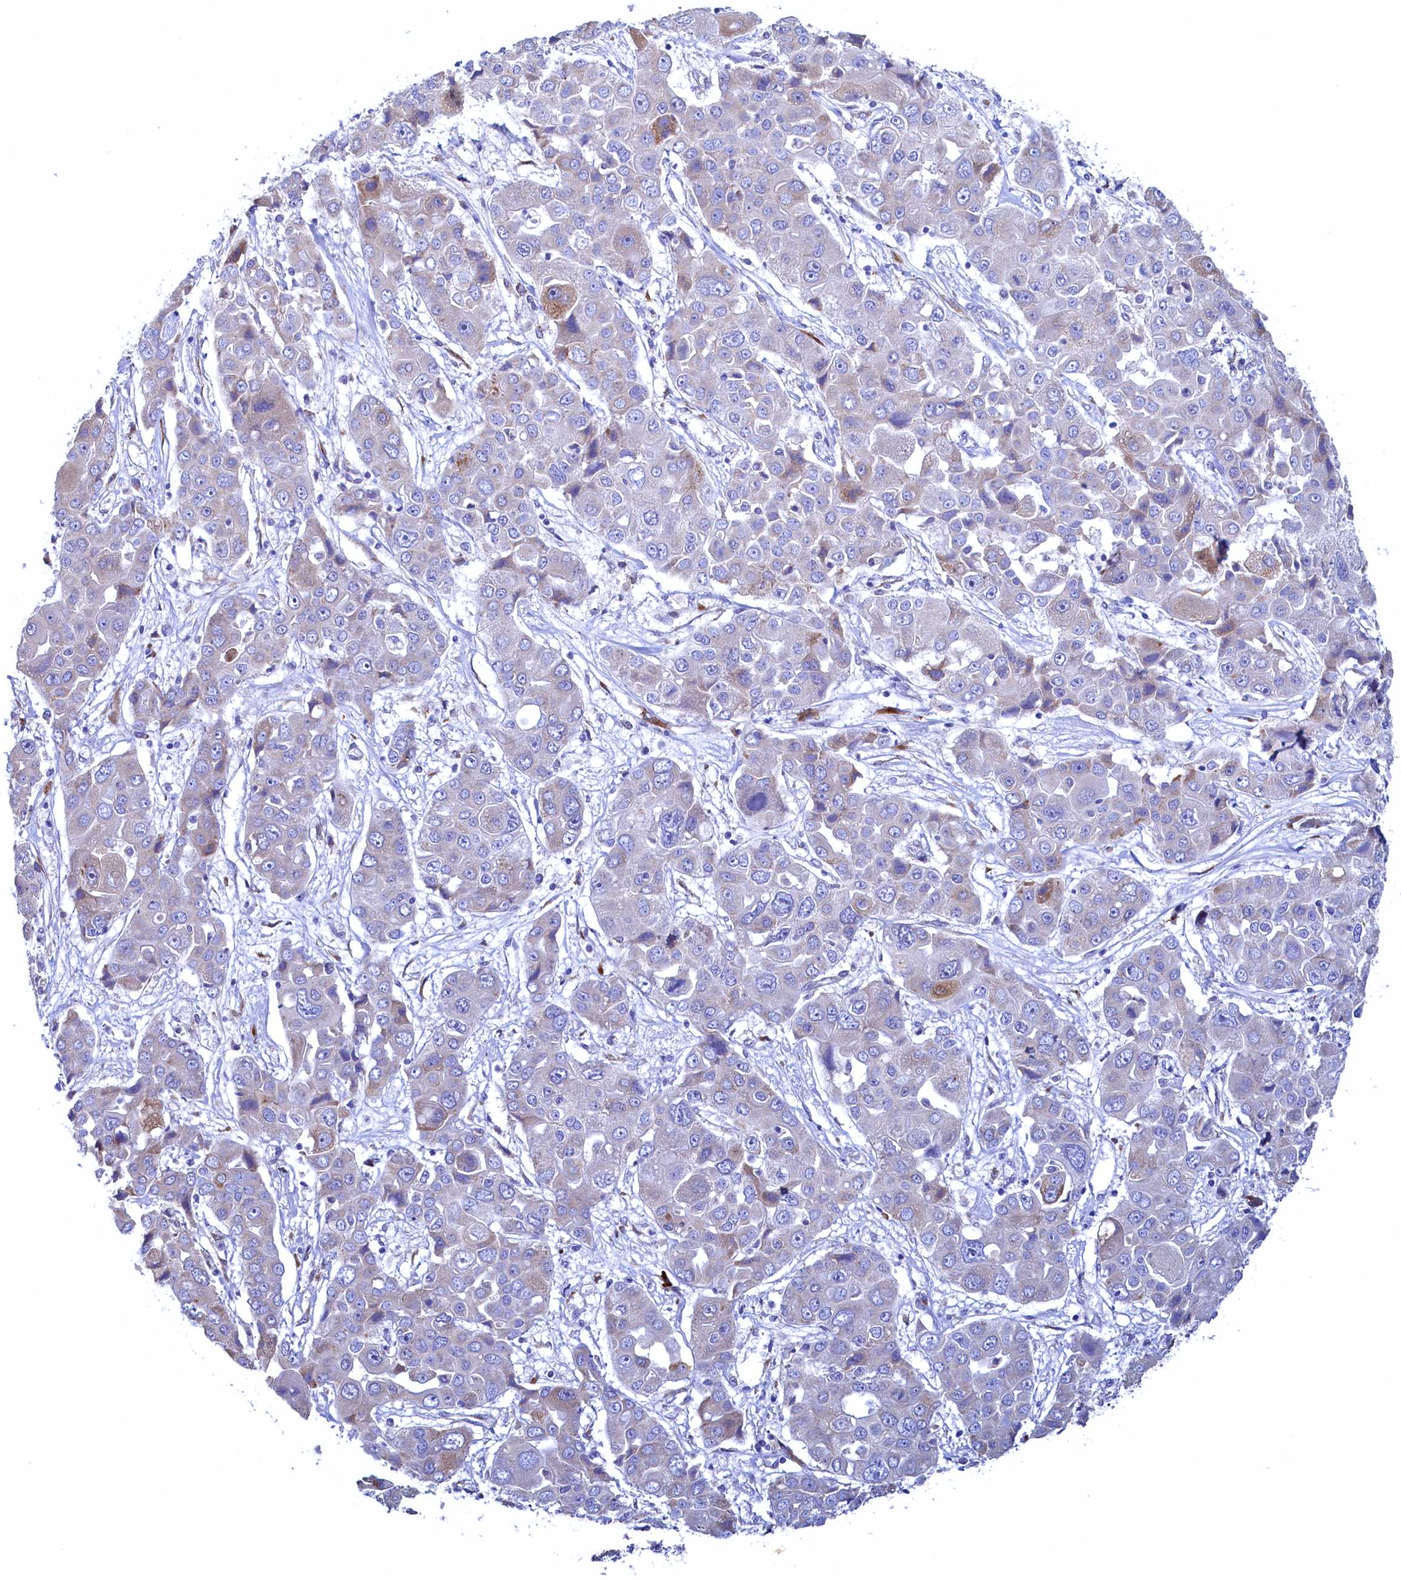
{"staining": {"intensity": "weak", "quantity": "<25%", "location": "cytoplasmic/membranous"}, "tissue": "liver cancer", "cell_type": "Tumor cells", "image_type": "cancer", "snomed": [{"axis": "morphology", "description": "Cholangiocarcinoma"}, {"axis": "topography", "description": "Liver"}], "caption": "IHC micrograph of neoplastic tissue: human liver cancer stained with DAB (3,3'-diaminobenzidine) shows no significant protein expression in tumor cells. (Stains: DAB (3,3'-diaminobenzidine) IHC with hematoxylin counter stain, Microscopy: brightfield microscopy at high magnification).", "gene": "CBLIF", "patient": {"sex": "male", "age": 67}}